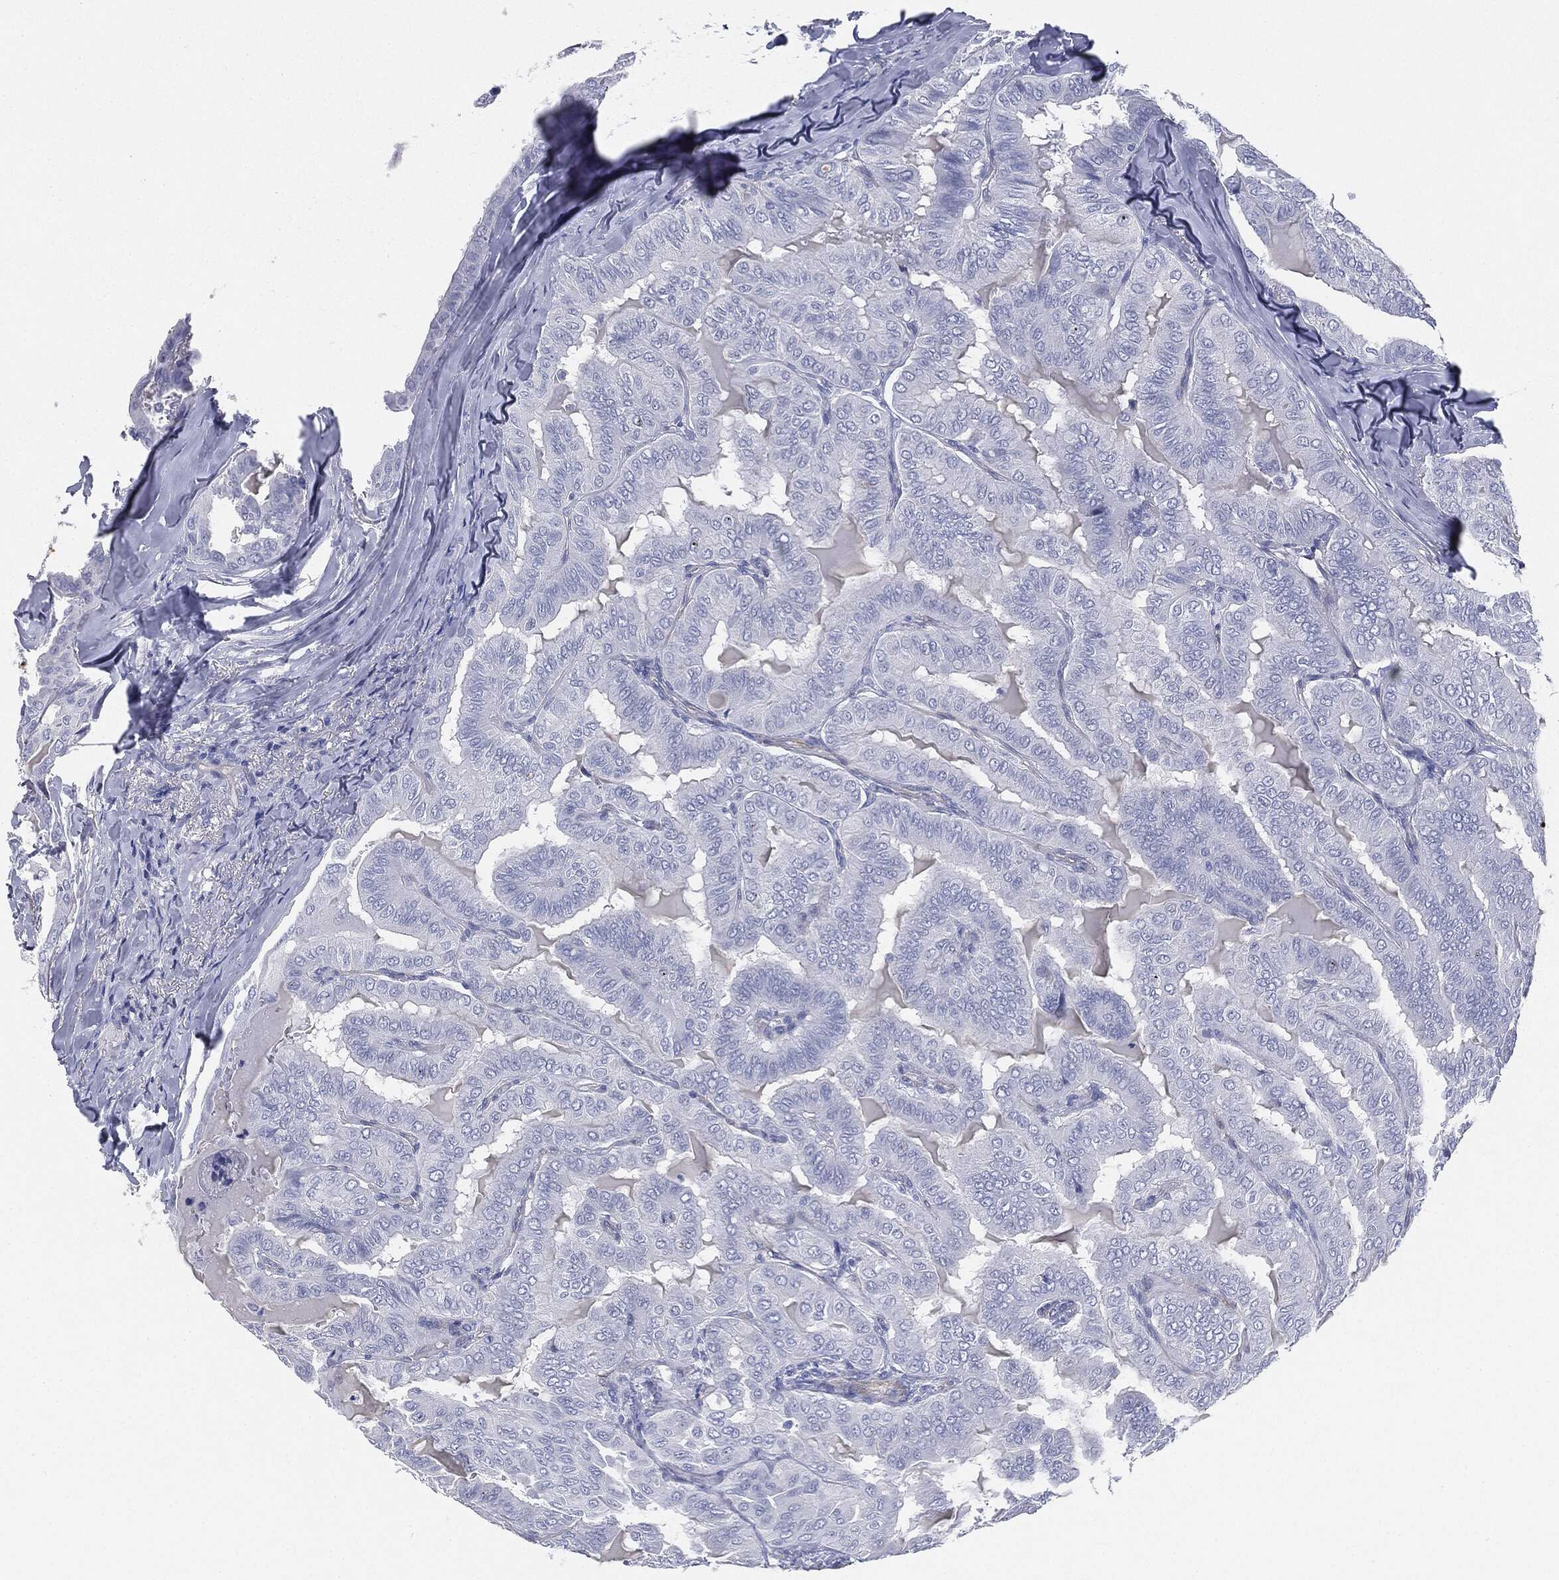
{"staining": {"intensity": "negative", "quantity": "none", "location": "none"}, "tissue": "thyroid cancer", "cell_type": "Tumor cells", "image_type": "cancer", "snomed": [{"axis": "morphology", "description": "Papillary adenocarcinoma, NOS"}, {"axis": "topography", "description": "Thyroid gland"}], "caption": "Image shows no significant protein expression in tumor cells of papillary adenocarcinoma (thyroid).", "gene": "MUC5AC", "patient": {"sex": "female", "age": 68}}